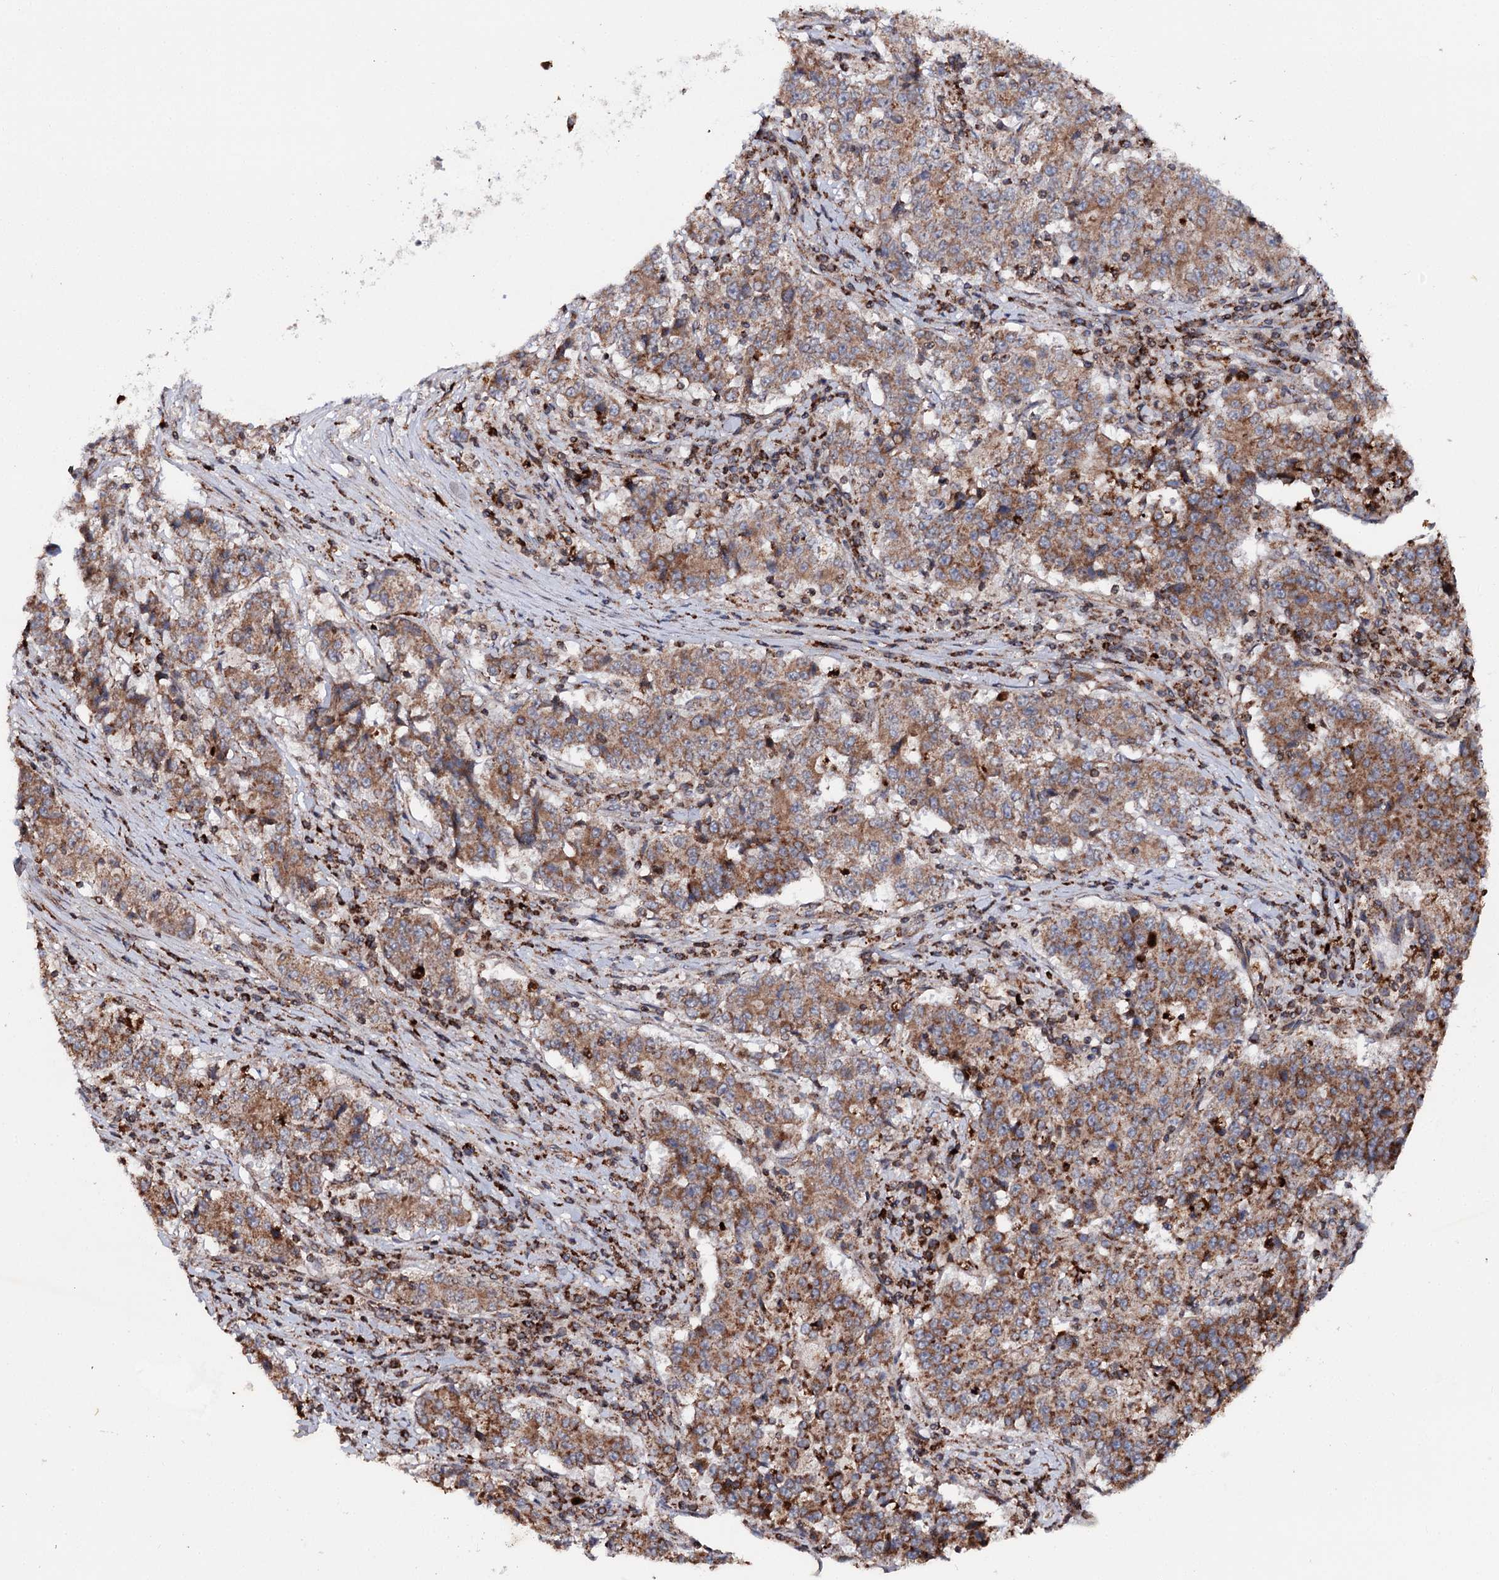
{"staining": {"intensity": "moderate", "quantity": ">75%", "location": "cytoplasmic/membranous"}, "tissue": "stomach cancer", "cell_type": "Tumor cells", "image_type": "cancer", "snomed": [{"axis": "morphology", "description": "Adenocarcinoma, NOS"}, {"axis": "topography", "description": "Stomach"}], "caption": "Stomach cancer tissue exhibits moderate cytoplasmic/membranous staining in approximately >75% of tumor cells, visualized by immunohistochemistry.", "gene": "FGFR1OP2", "patient": {"sex": "male", "age": 59}}